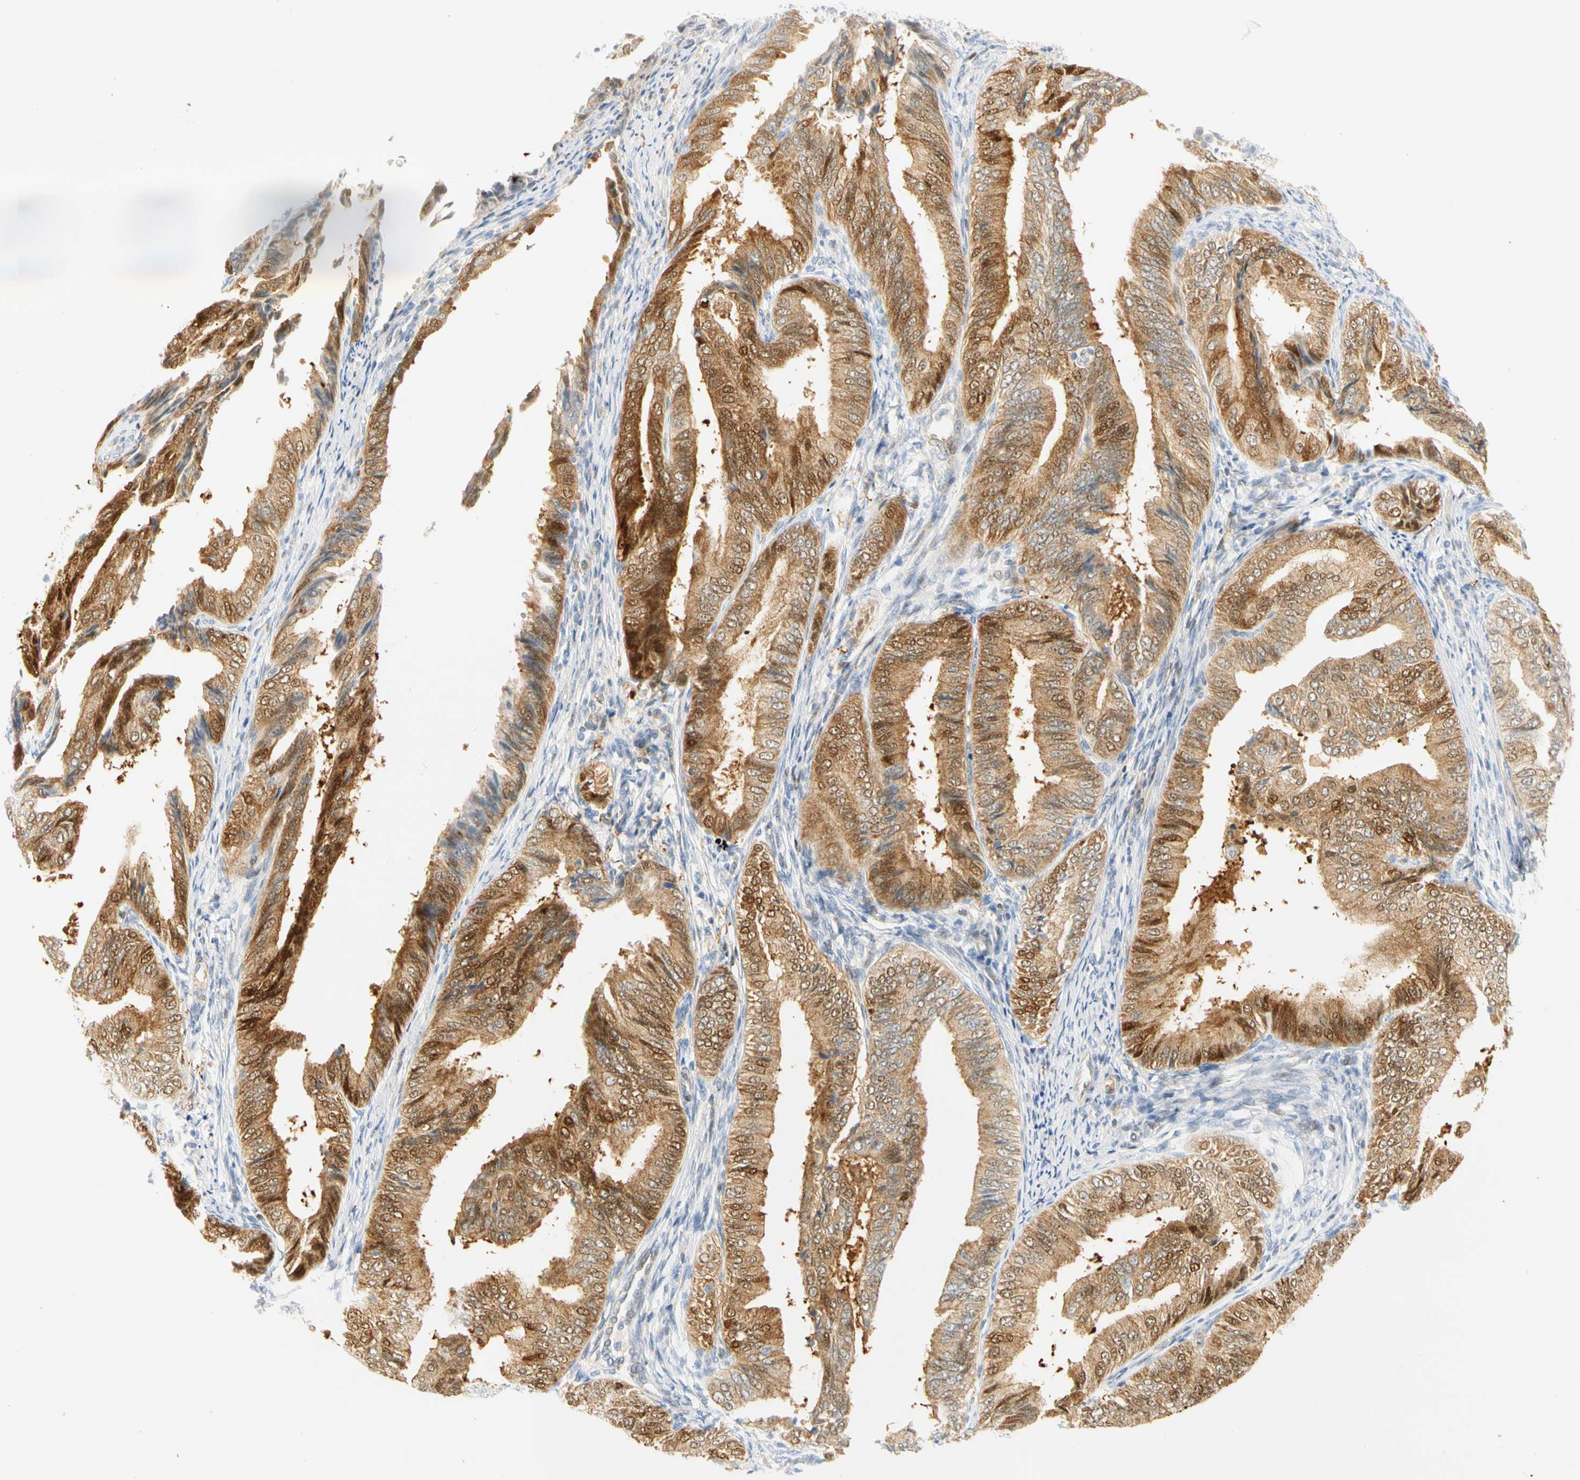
{"staining": {"intensity": "moderate", "quantity": ">75%", "location": "cytoplasmic/membranous"}, "tissue": "endometrial cancer", "cell_type": "Tumor cells", "image_type": "cancer", "snomed": [{"axis": "morphology", "description": "Adenocarcinoma, NOS"}, {"axis": "topography", "description": "Endometrium"}], "caption": "A high-resolution micrograph shows IHC staining of endometrial cancer, which shows moderate cytoplasmic/membranous positivity in about >75% of tumor cells.", "gene": "SELENBP1", "patient": {"sex": "female", "age": 58}}